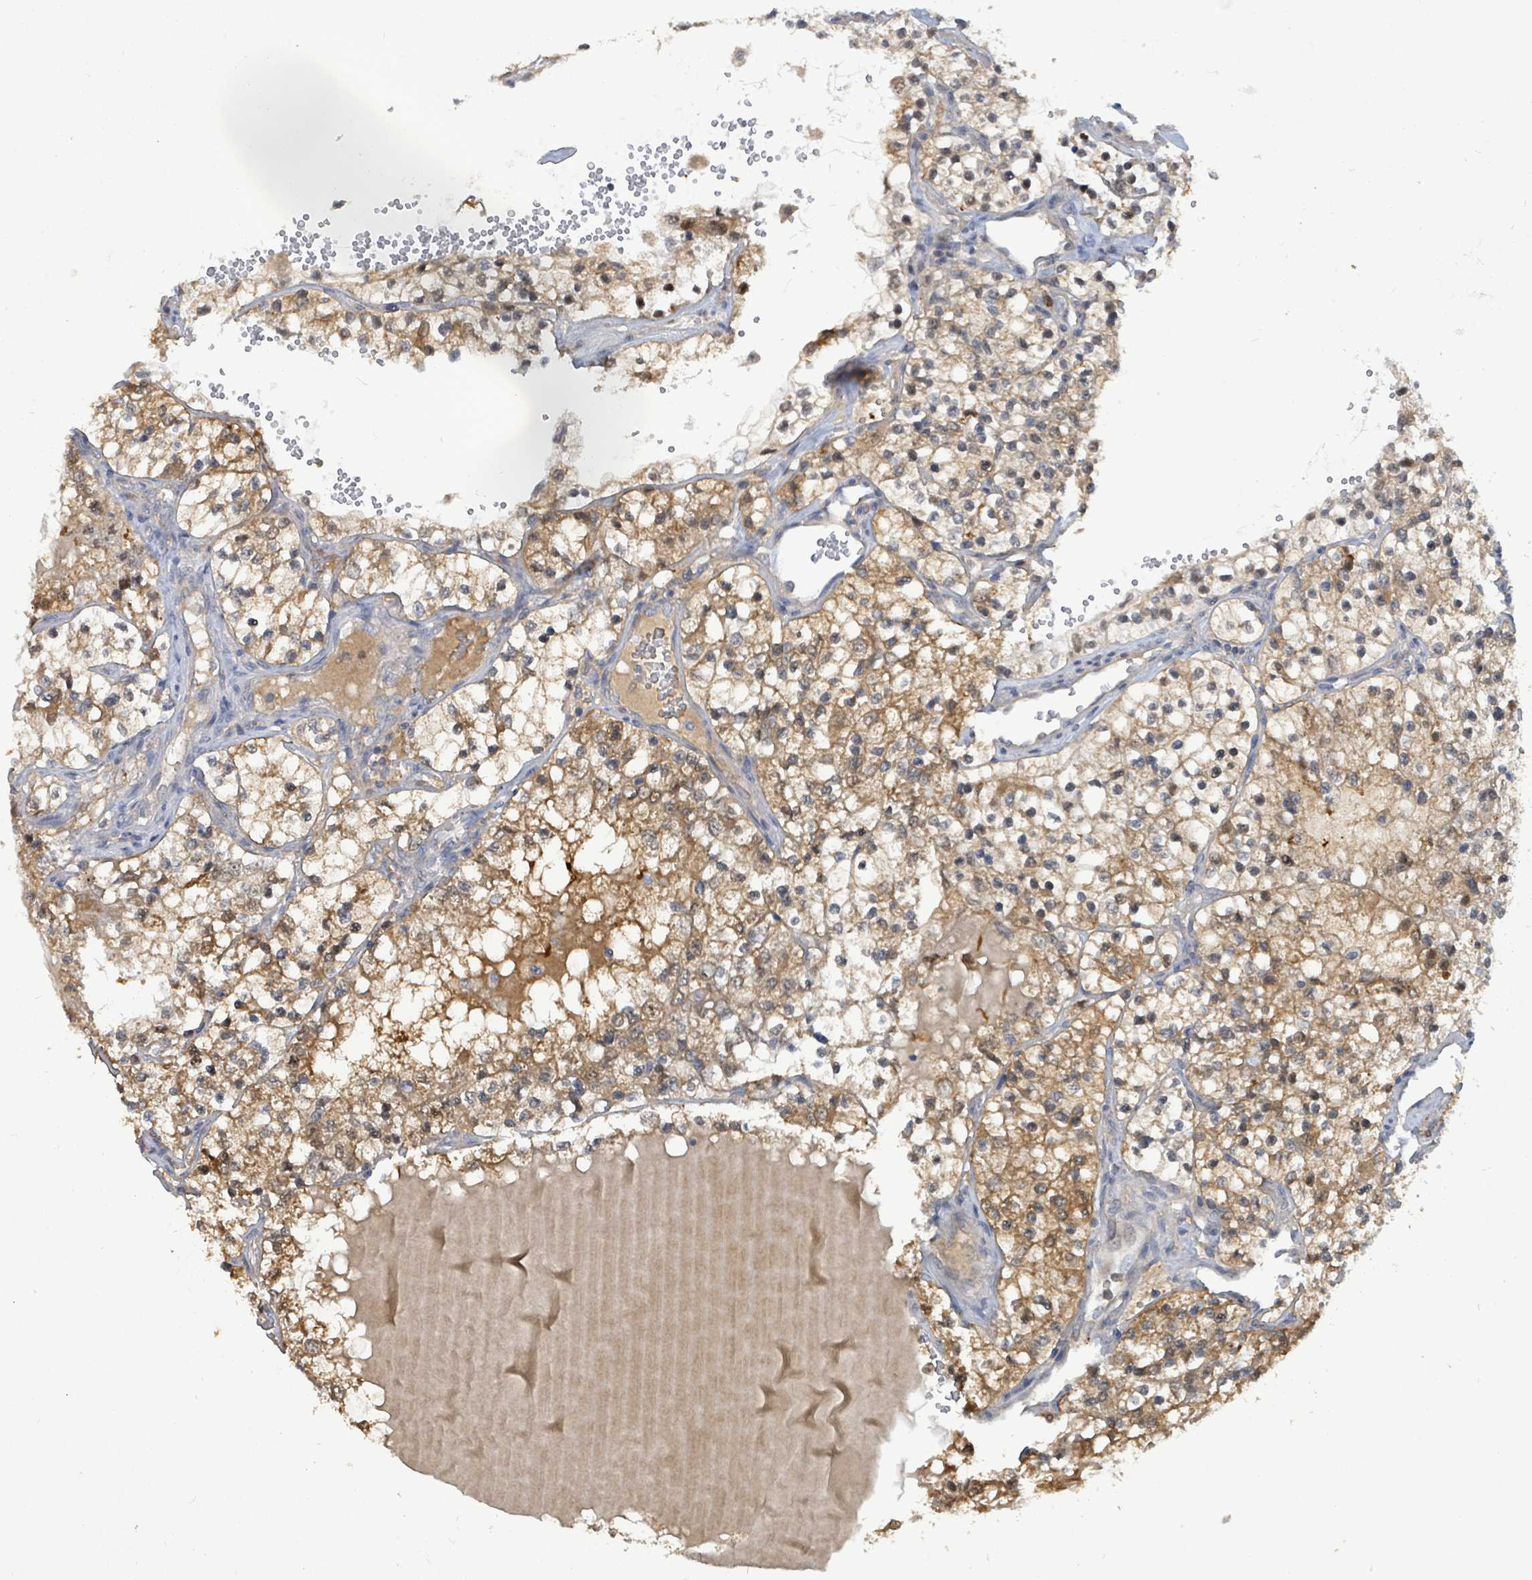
{"staining": {"intensity": "moderate", "quantity": ">75%", "location": "cytoplasmic/membranous"}, "tissue": "renal cancer", "cell_type": "Tumor cells", "image_type": "cancer", "snomed": [{"axis": "morphology", "description": "Adenocarcinoma, NOS"}, {"axis": "topography", "description": "Kidney"}], "caption": "Tumor cells demonstrate medium levels of moderate cytoplasmic/membranous positivity in approximately >75% of cells in human adenocarcinoma (renal).", "gene": "PGAM1", "patient": {"sex": "female", "age": 69}}